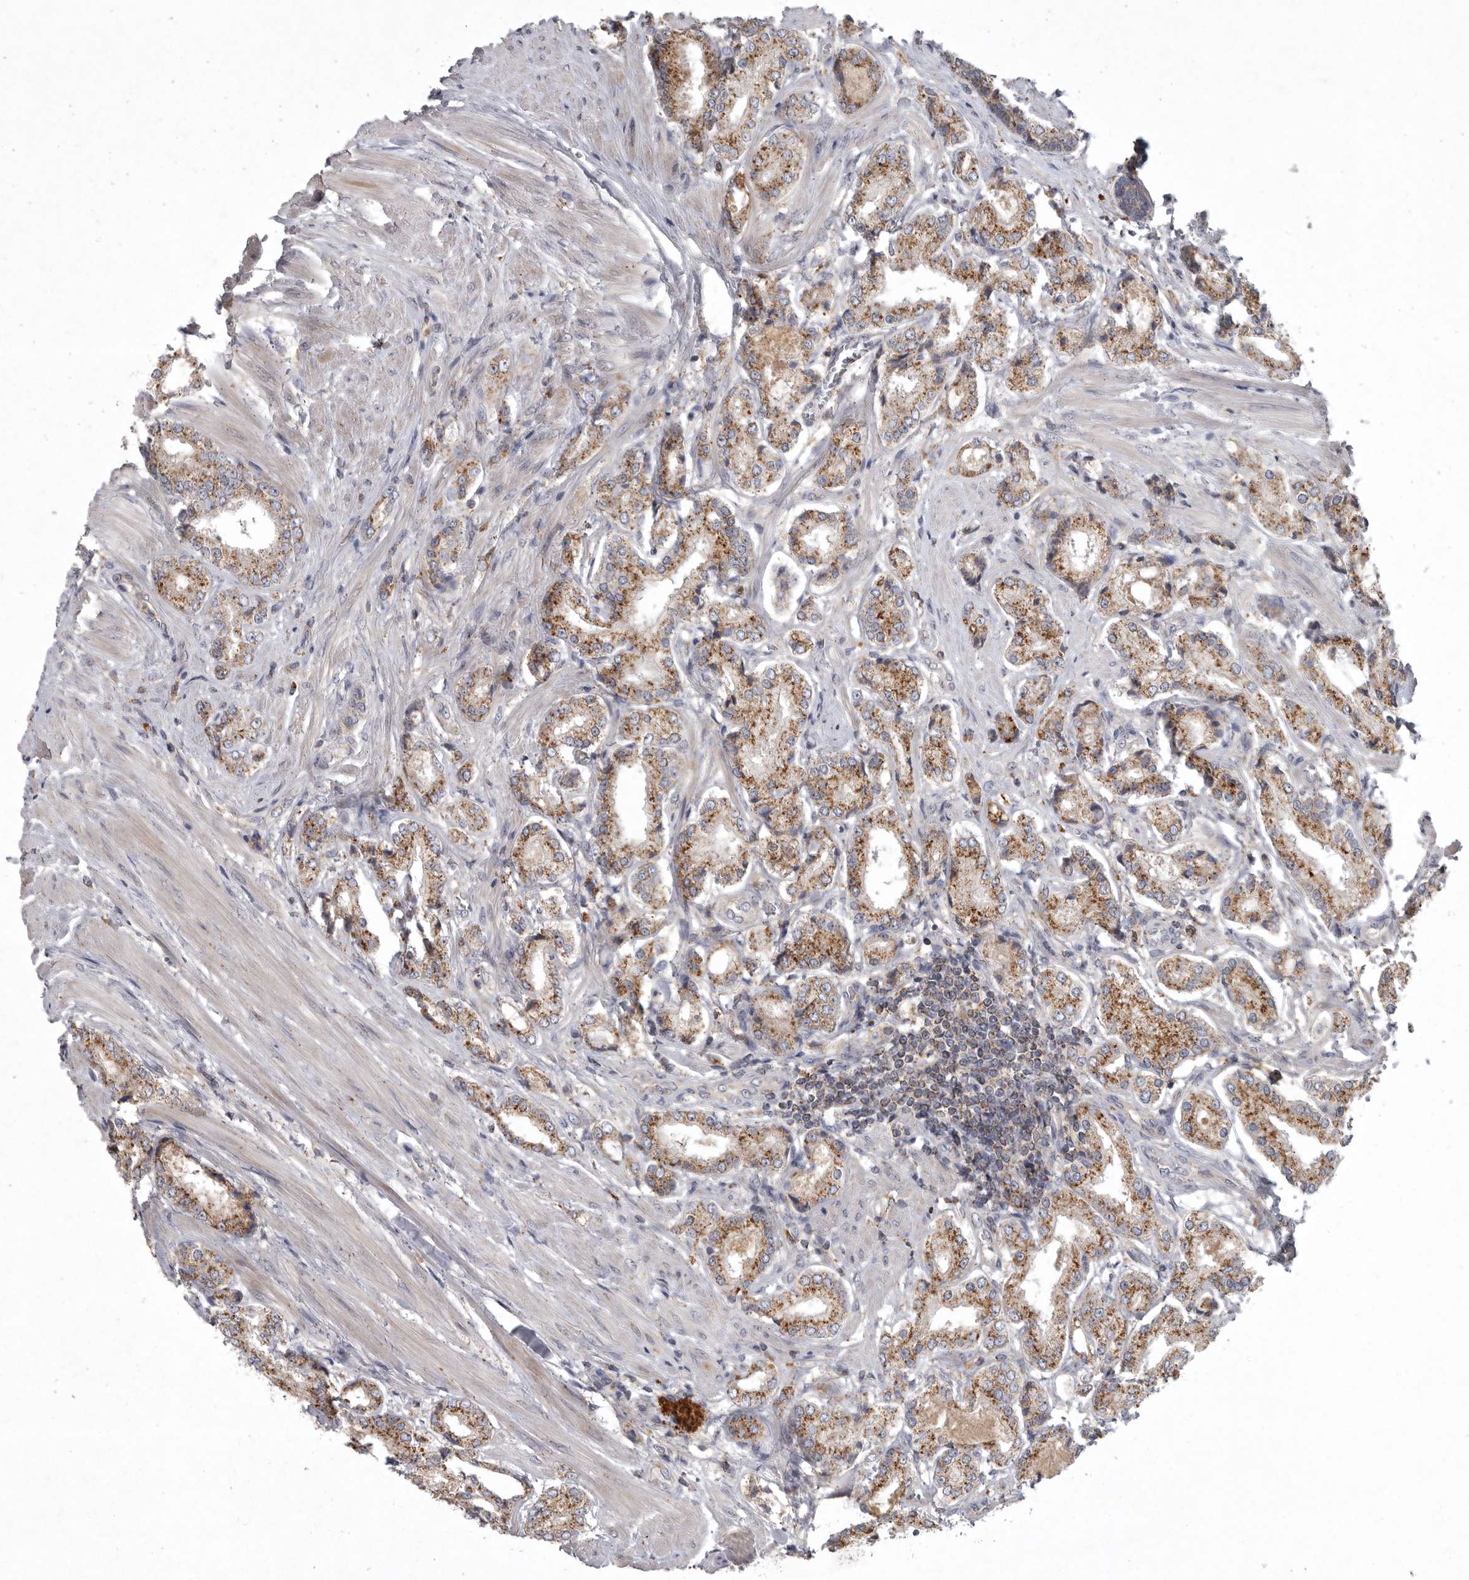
{"staining": {"intensity": "moderate", "quantity": ">75%", "location": "cytoplasmic/membranous"}, "tissue": "prostate cancer", "cell_type": "Tumor cells", "image_type": "cancer", "snomed": [{"axis": "morphology", "description": "Adenocarcinoma, Low grade"}, {"axis": "topography", "description": "Prostate"}], "caption": "Low-grade adenocarcinoma (prostate) stained for a protein reveals moderate cytoplasmic/membranous positivity in tumor cells.", "gene": "LAMTOR3", "patient": {"sex": "male", "age": 62}}